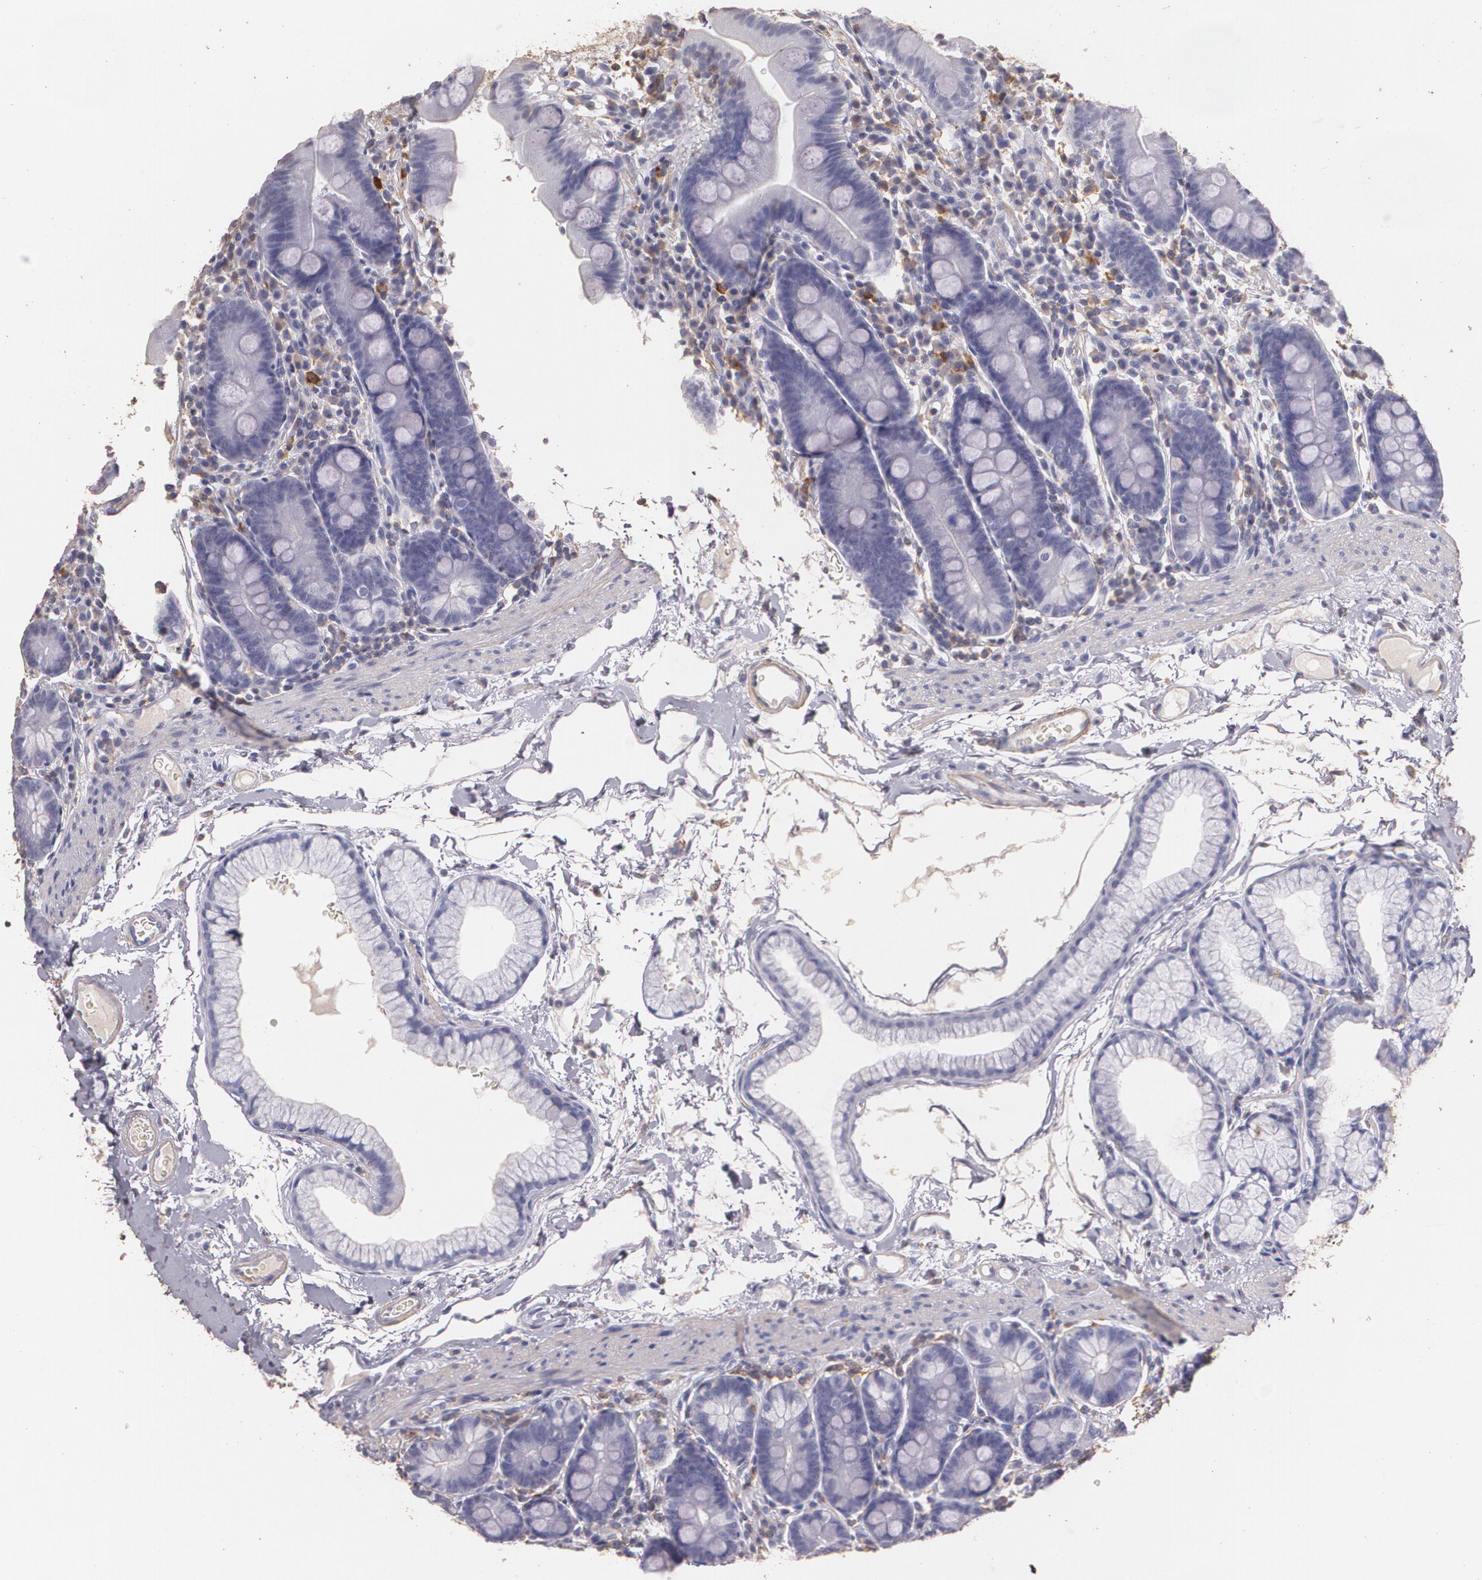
{"staining": {"intensity": "negative", "quantity": "none", "location": "none"}, "tissue": "duodenum", "cell_type": "Glandular cells", "image_type": "normal", "snomed": [{"axis": "morphology", "description": "Normal tissue, NOS"}, {"axis": "topography", "description": "Duodenum"}], "caption": "Protein analysis of benign duodenum displays no significant staining in glandular cells.", "gene": "TGFBR1", "patient": {"sex": "male", "age": 50}}